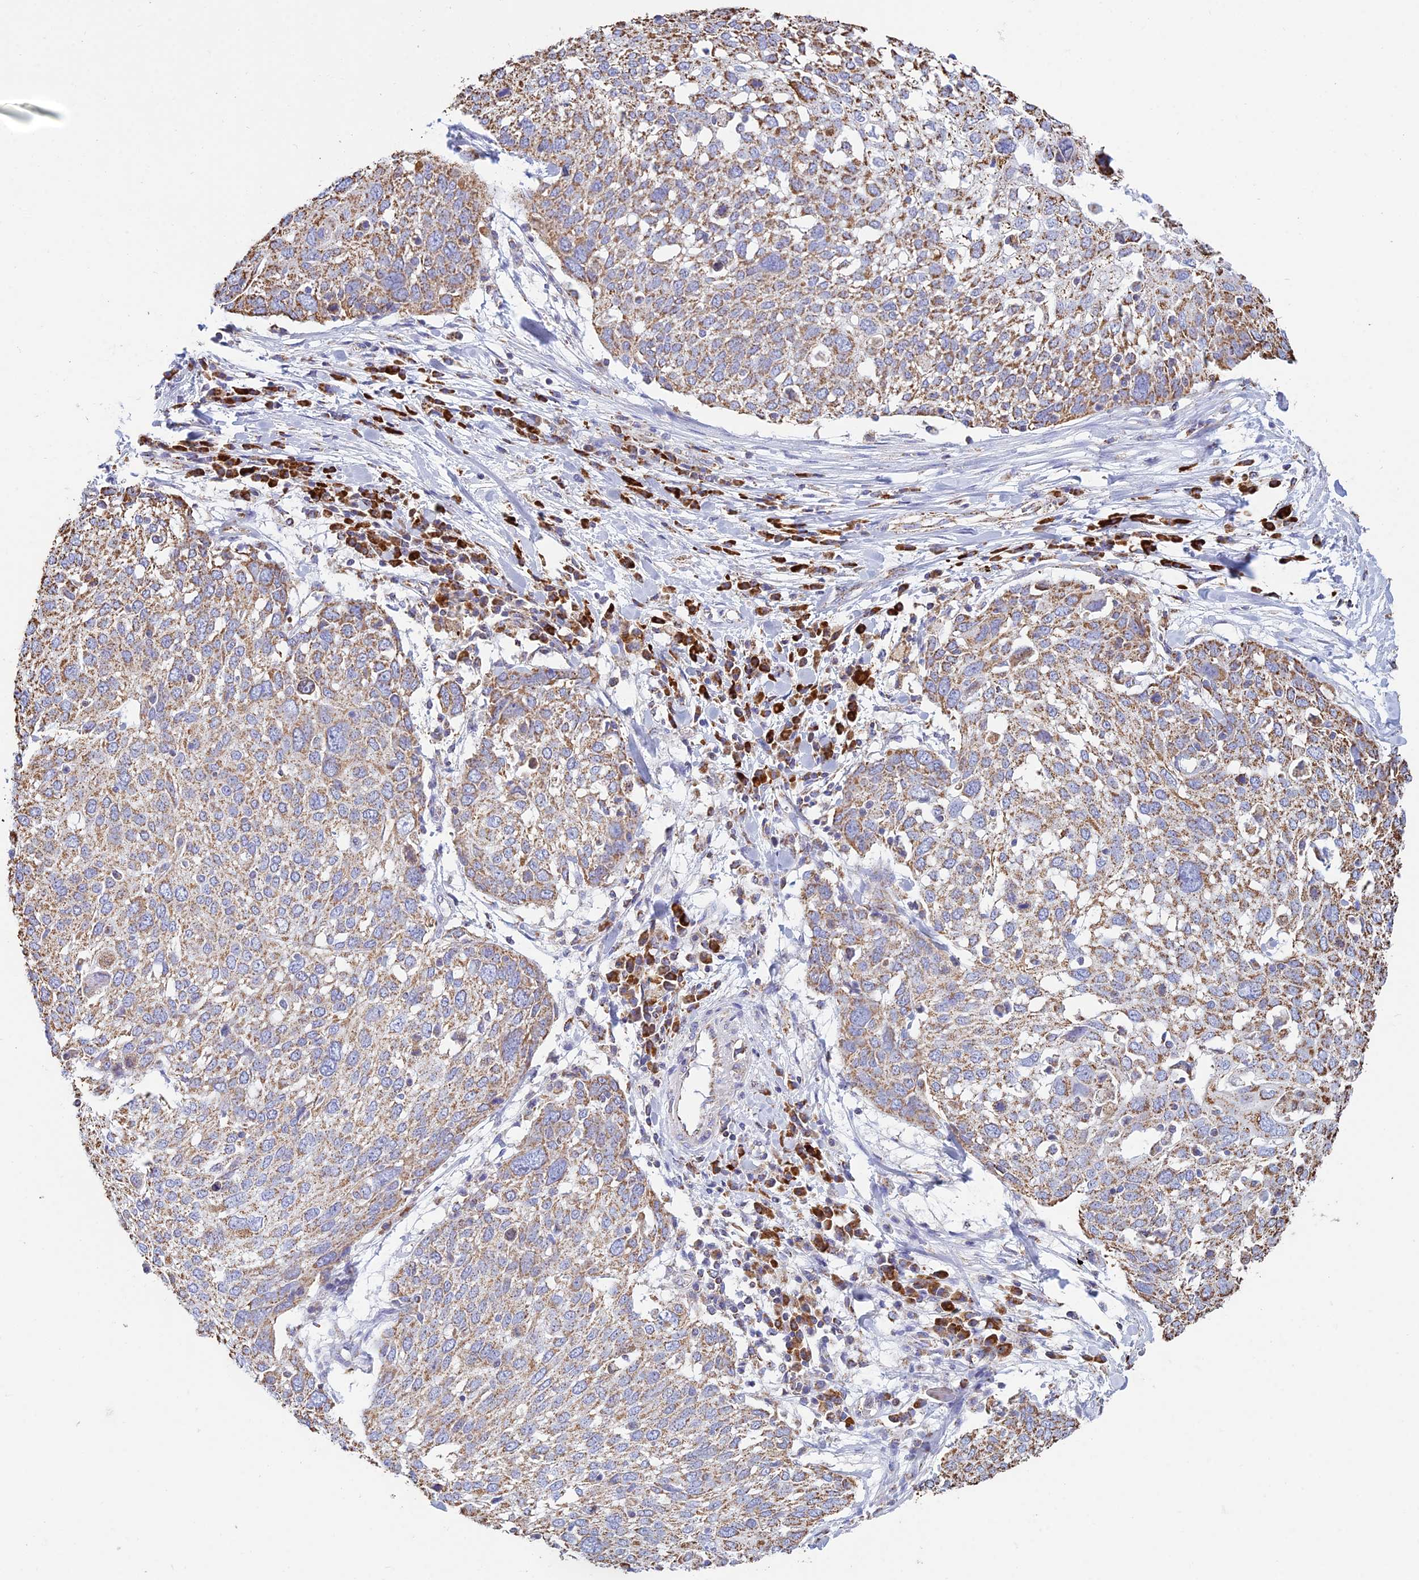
{"staining": {"intensity": "moderate", "quantity": ">75%", "location": "cytoplasmic/membranous"}, "tissue": "lung cancer", "cell_type": "Tumor cells", "image_type": "cancer", "snomed": [{"axis": "morphology", "description": "Squamous cell carcinoma, NOS"}, {"axis": "topography", "description": "Lung"}], "caption": "DAB immunohistochemical staining of lung cancer displays moderate cytoplasmic/membranous protein expression in about >75% of tumor cells.", "gene": "OR2W3", "patient": {"sex": "male", "age": 65}}